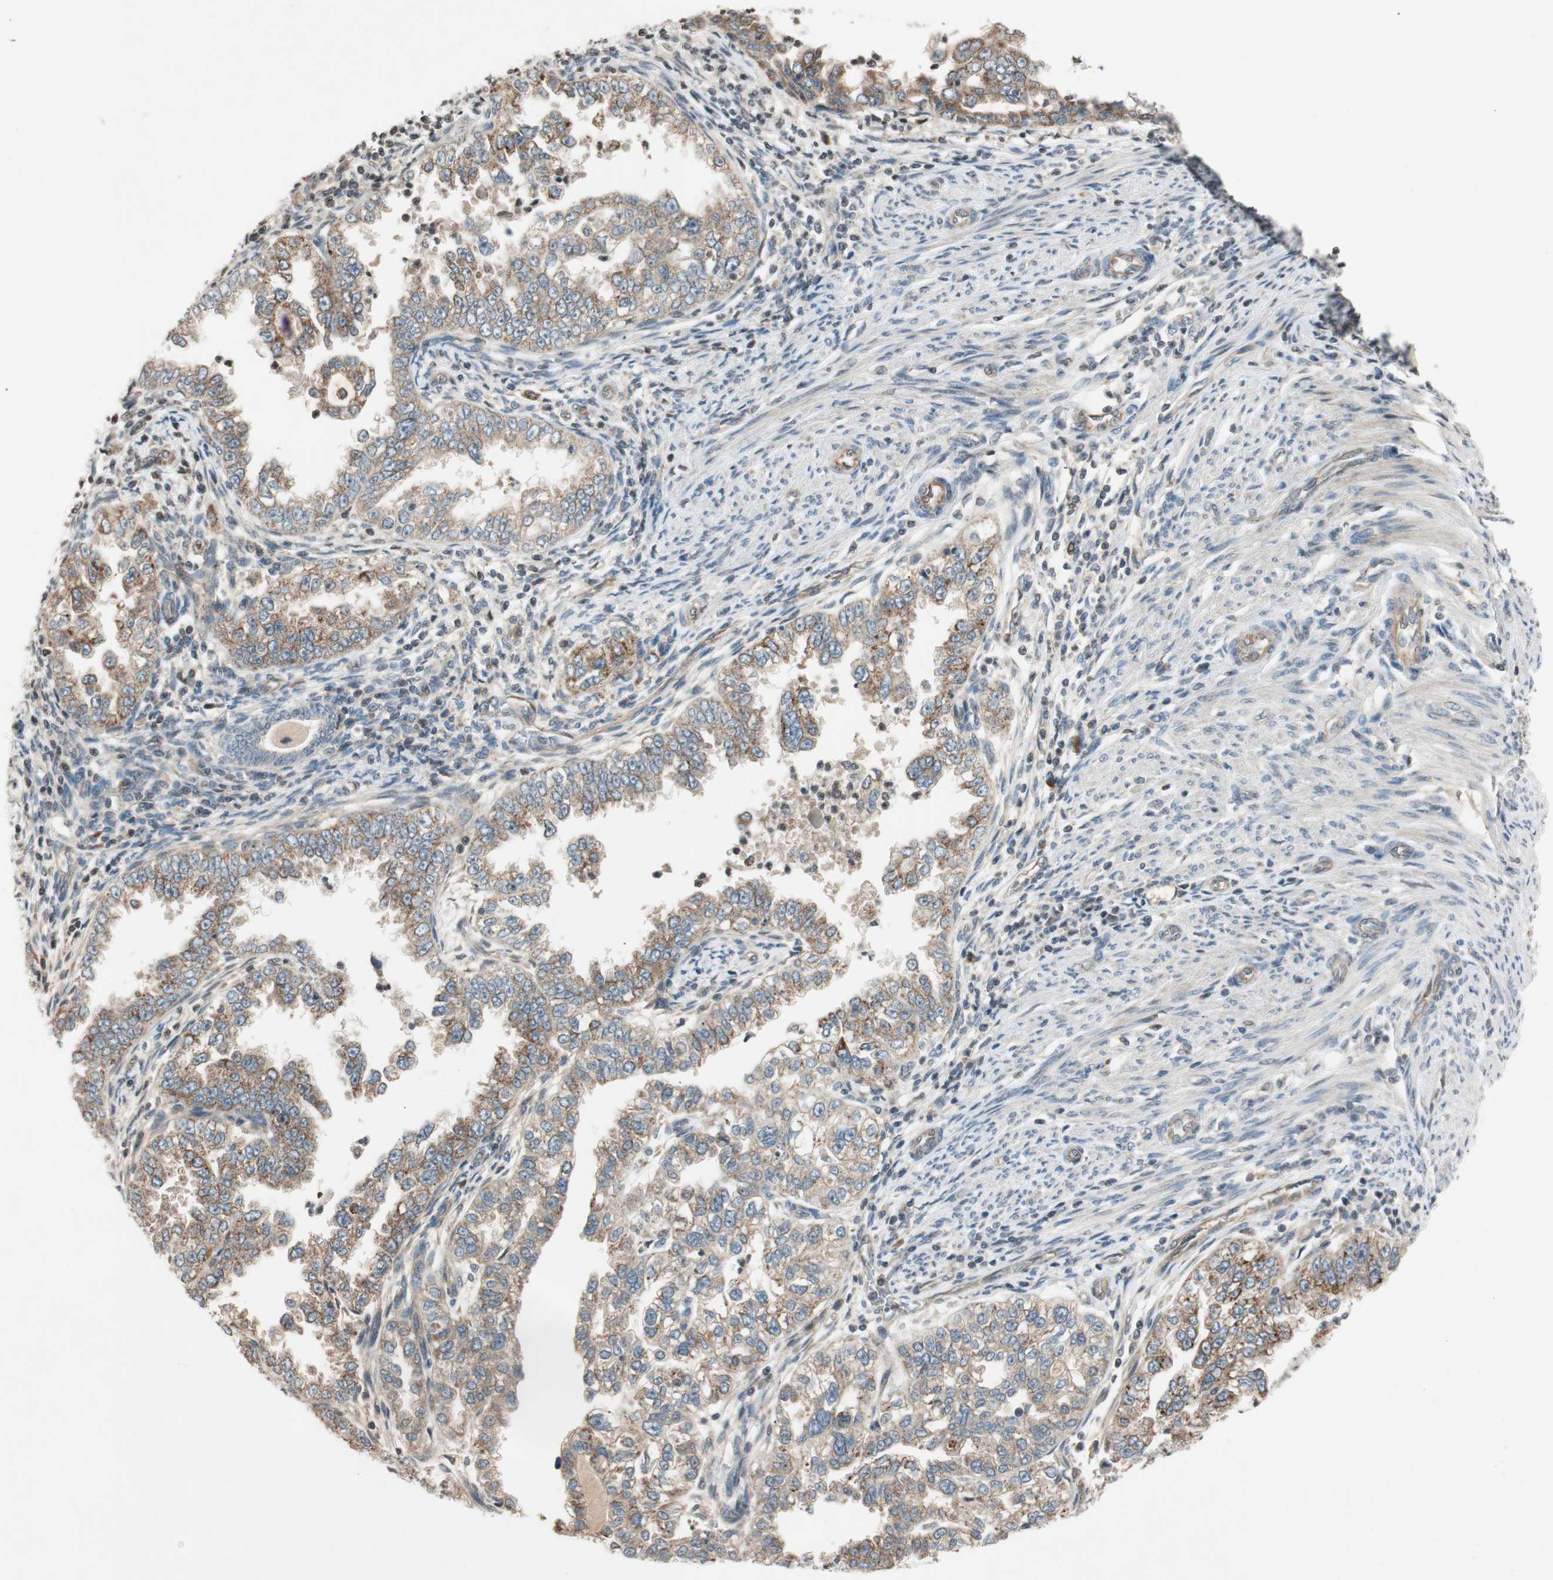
{"staining": {"intensity": "moderate", "quantity": ">75%", "location": "cytoplasmic/membranous"}, "tissue": "endometrial cancer", "cell_type": "Tumor cells", "image_type": "cancer", "snomed": [{"axis": "morphology", "description": "Adenocarcinoma, NOS"}, {"axis": "topography", "description": "Endometrium"}], "caption": "Immunohistochemical staining of human endometrial cancer (adenocarcinoma) demonstrates medium levels of moderate cytoplasmic/membranous staining in about >75% of tumor cells.", "gene": "GCLM", "patient": {"sex": "female", "age": 85}}